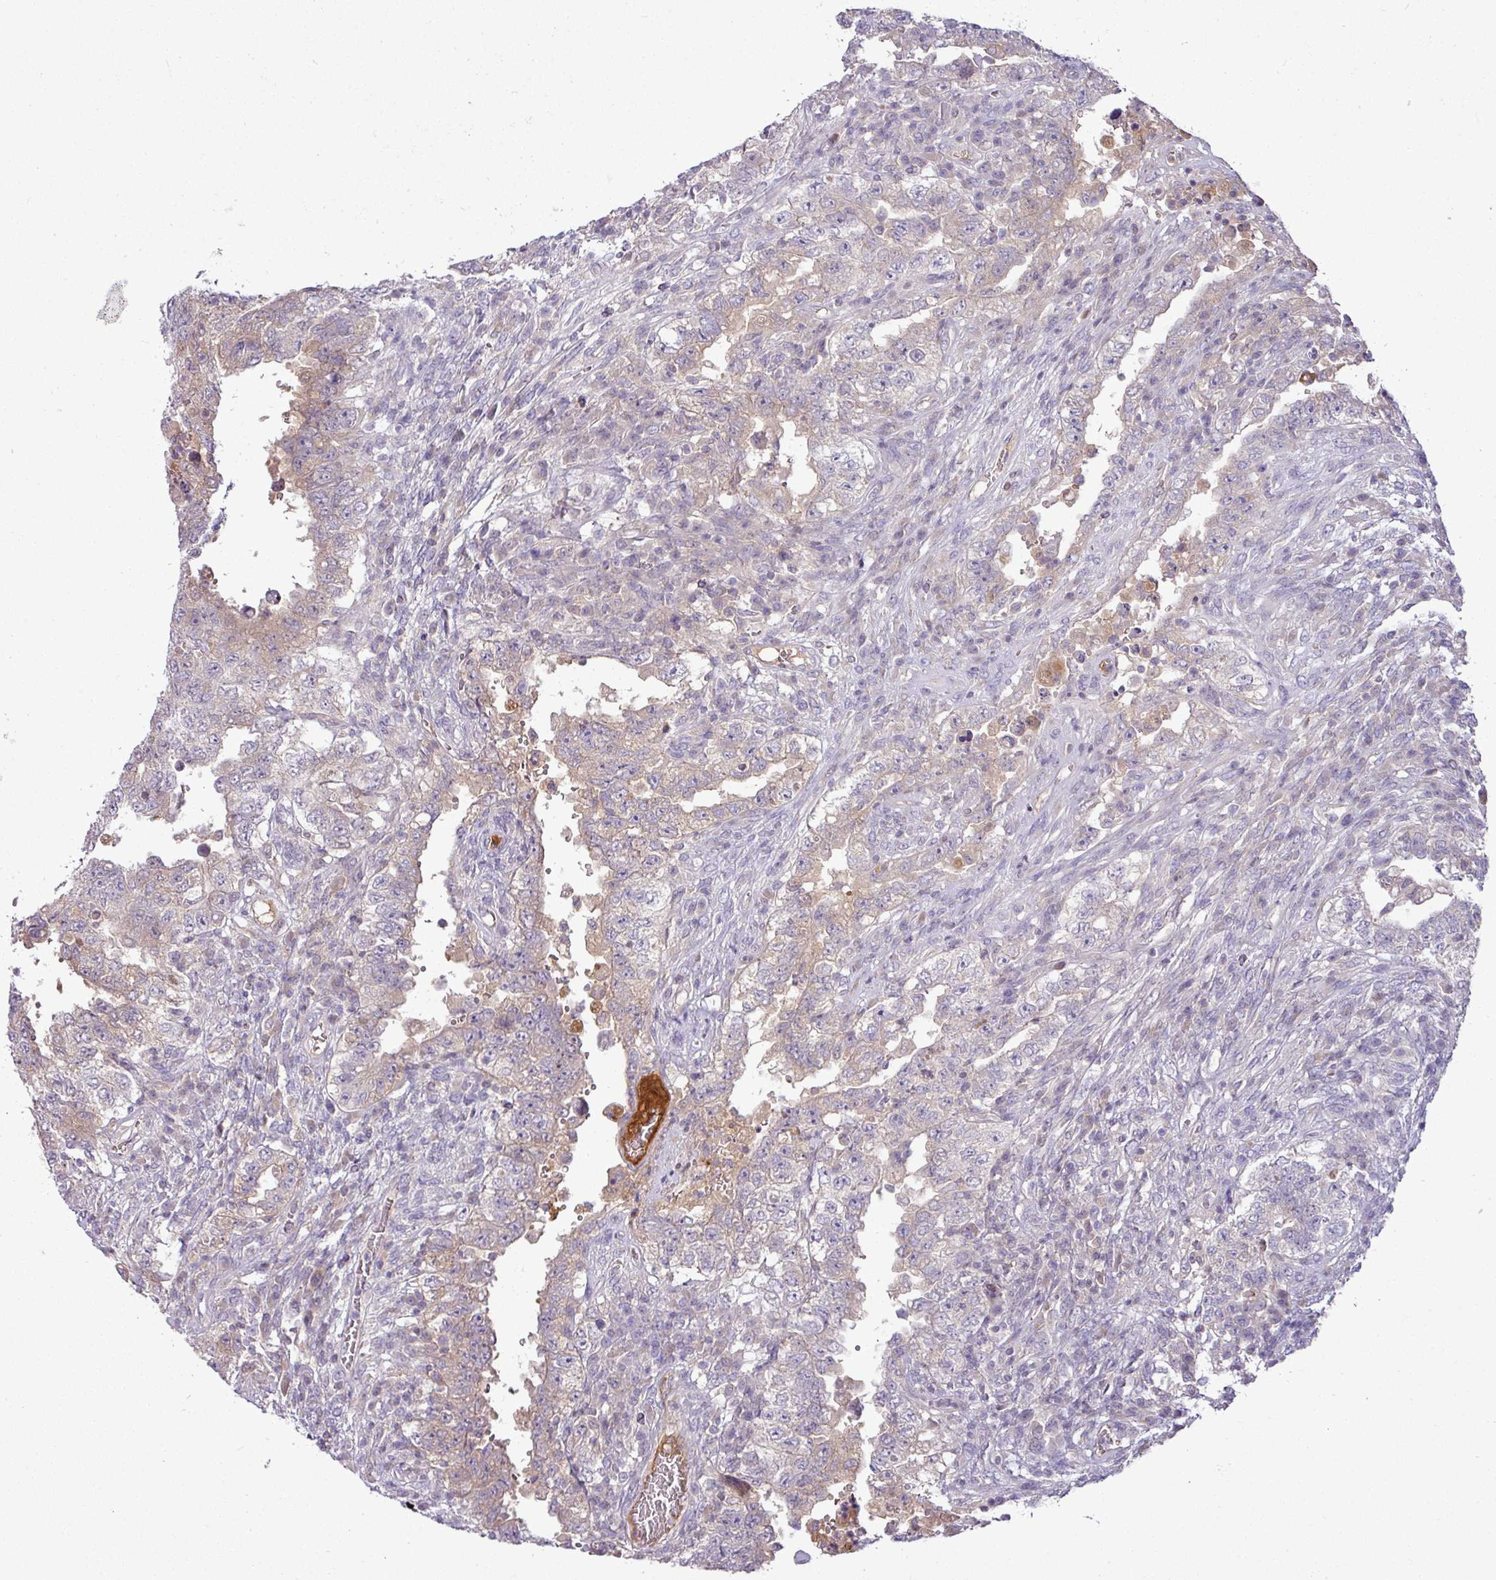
{"staining": {"intensity": "weak", "quantity": "<25%", "location": "cytoplasmic/membranous"}, "tissue": "testis cancer", "cell_type": "Tumor cells", "image_type": "cancer", "snomed": [{"axis": "morphology", "description": "Carcinoma, Embryonal, NOS"}, {"axis": "topography", "description": "Testis"}], "caption": "Tumor cells are negative for brown protein staining in testis cancer (embryonal carcinoma). (DAB (3,3'-diaminobenzidine) immunohistochemistry, high magnification).", "gene": "APOM", "patient": {"sex": "male", "age": 26}}